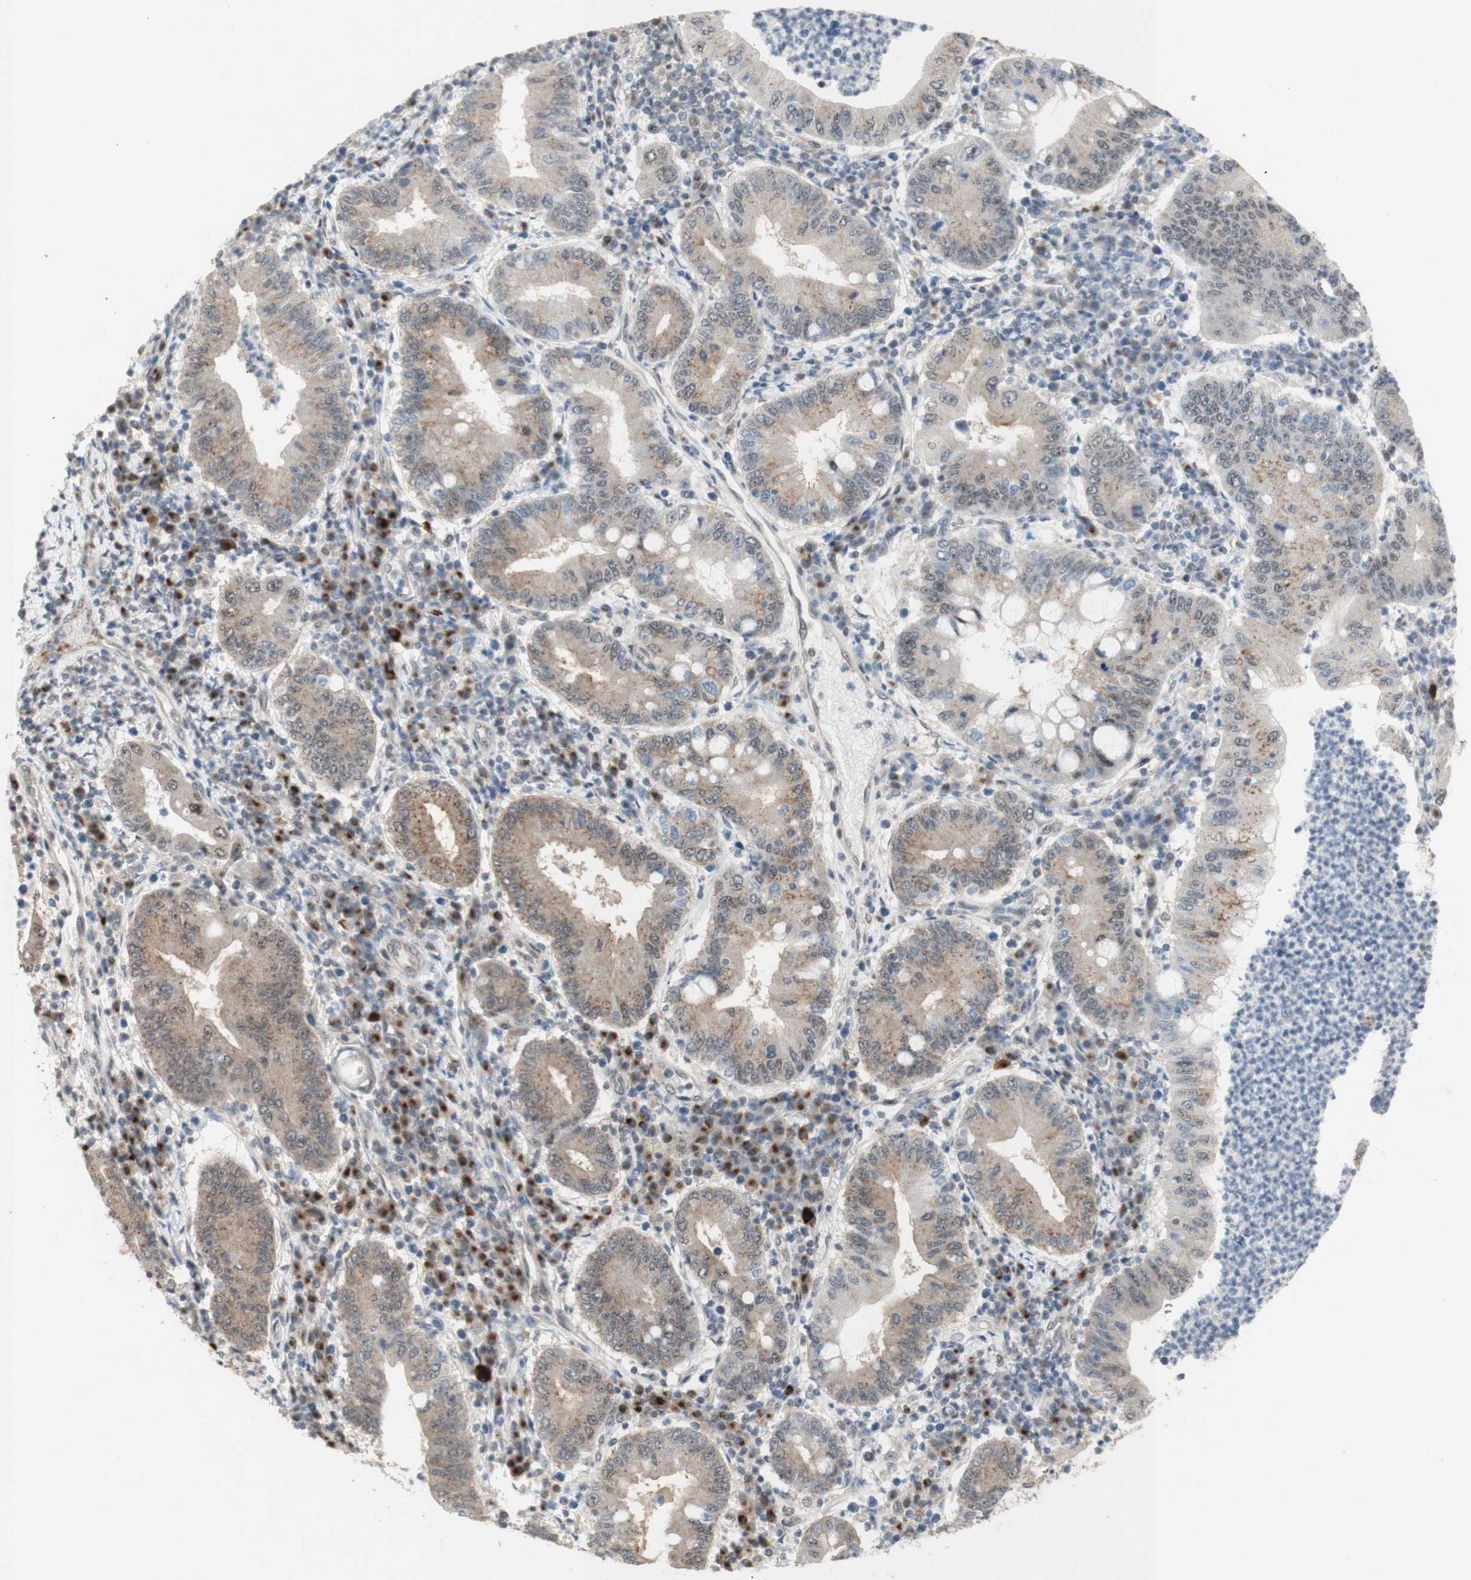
{"staining": {"intensity": "moderate", "quantity": ">75%", "location": "cytoplasmic/membranous"}, "tissue": "stomach cancer", "cell_type": "Tumor cells", "image_type": "cancer", "snomed": [{"axis": "morphology", "description": "Normal tissue, NOS"}, {"axis": "morphology", "description": "Adenocarcinoma, NOS"}, {"axis": "topography", "description": "Esophagus"}, {"axis": "topography", "description": "Stomach, upper"}, {"axis": "topography", "description": "Peripheral nerve tissue"}], "caption": "Stomach cancer (adenocarcinoma) stained for a protein (brown) demonstrates moderate cytoplasmic/membranous positive expression in about >75% of tumor cells.", "gene": "CYLD", "patient": {"sex": "male", "age": 62}}